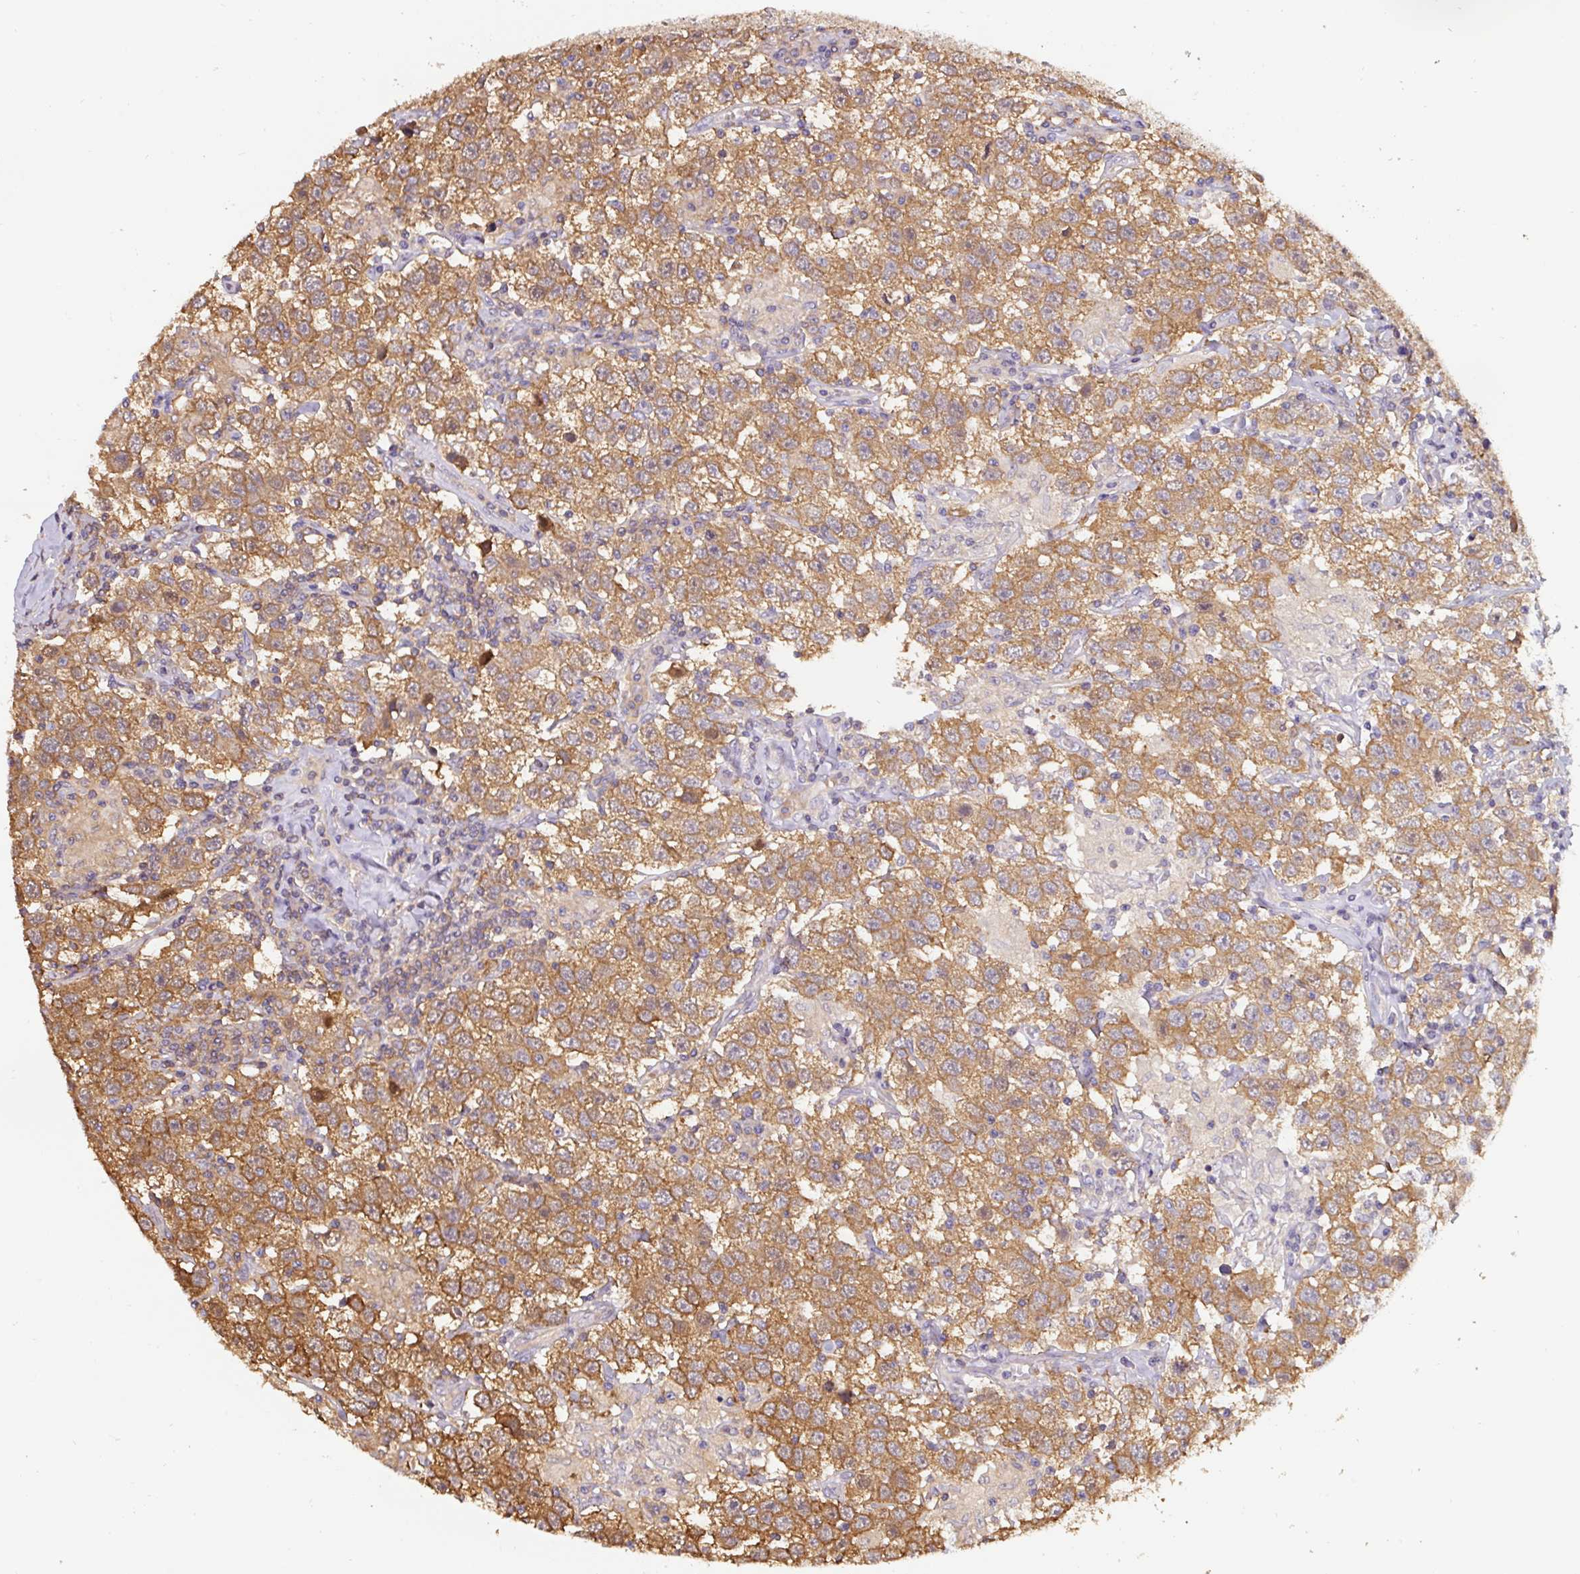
{"staining": {"intensity": "moderate", "quantity": ">75%", "location": "cytoplasmic/membranous"}, "tissue": "testis cancer", "cell_type": "Tumor cells", "image_type": "cancer", "snomed": [{"axis": "morphology", "description": "Seminoma, NOS"}, {"axis": "topography", "description": "Testis"}], "caption": "Immunohistochemical staining of human testis seminoma demonstrates medium levels of moderate cytoplasmic/membranous positivity in approximately >75% of tumor cells.", "gene": "ST13", "patient": {"sex": "male", "age": 41}}